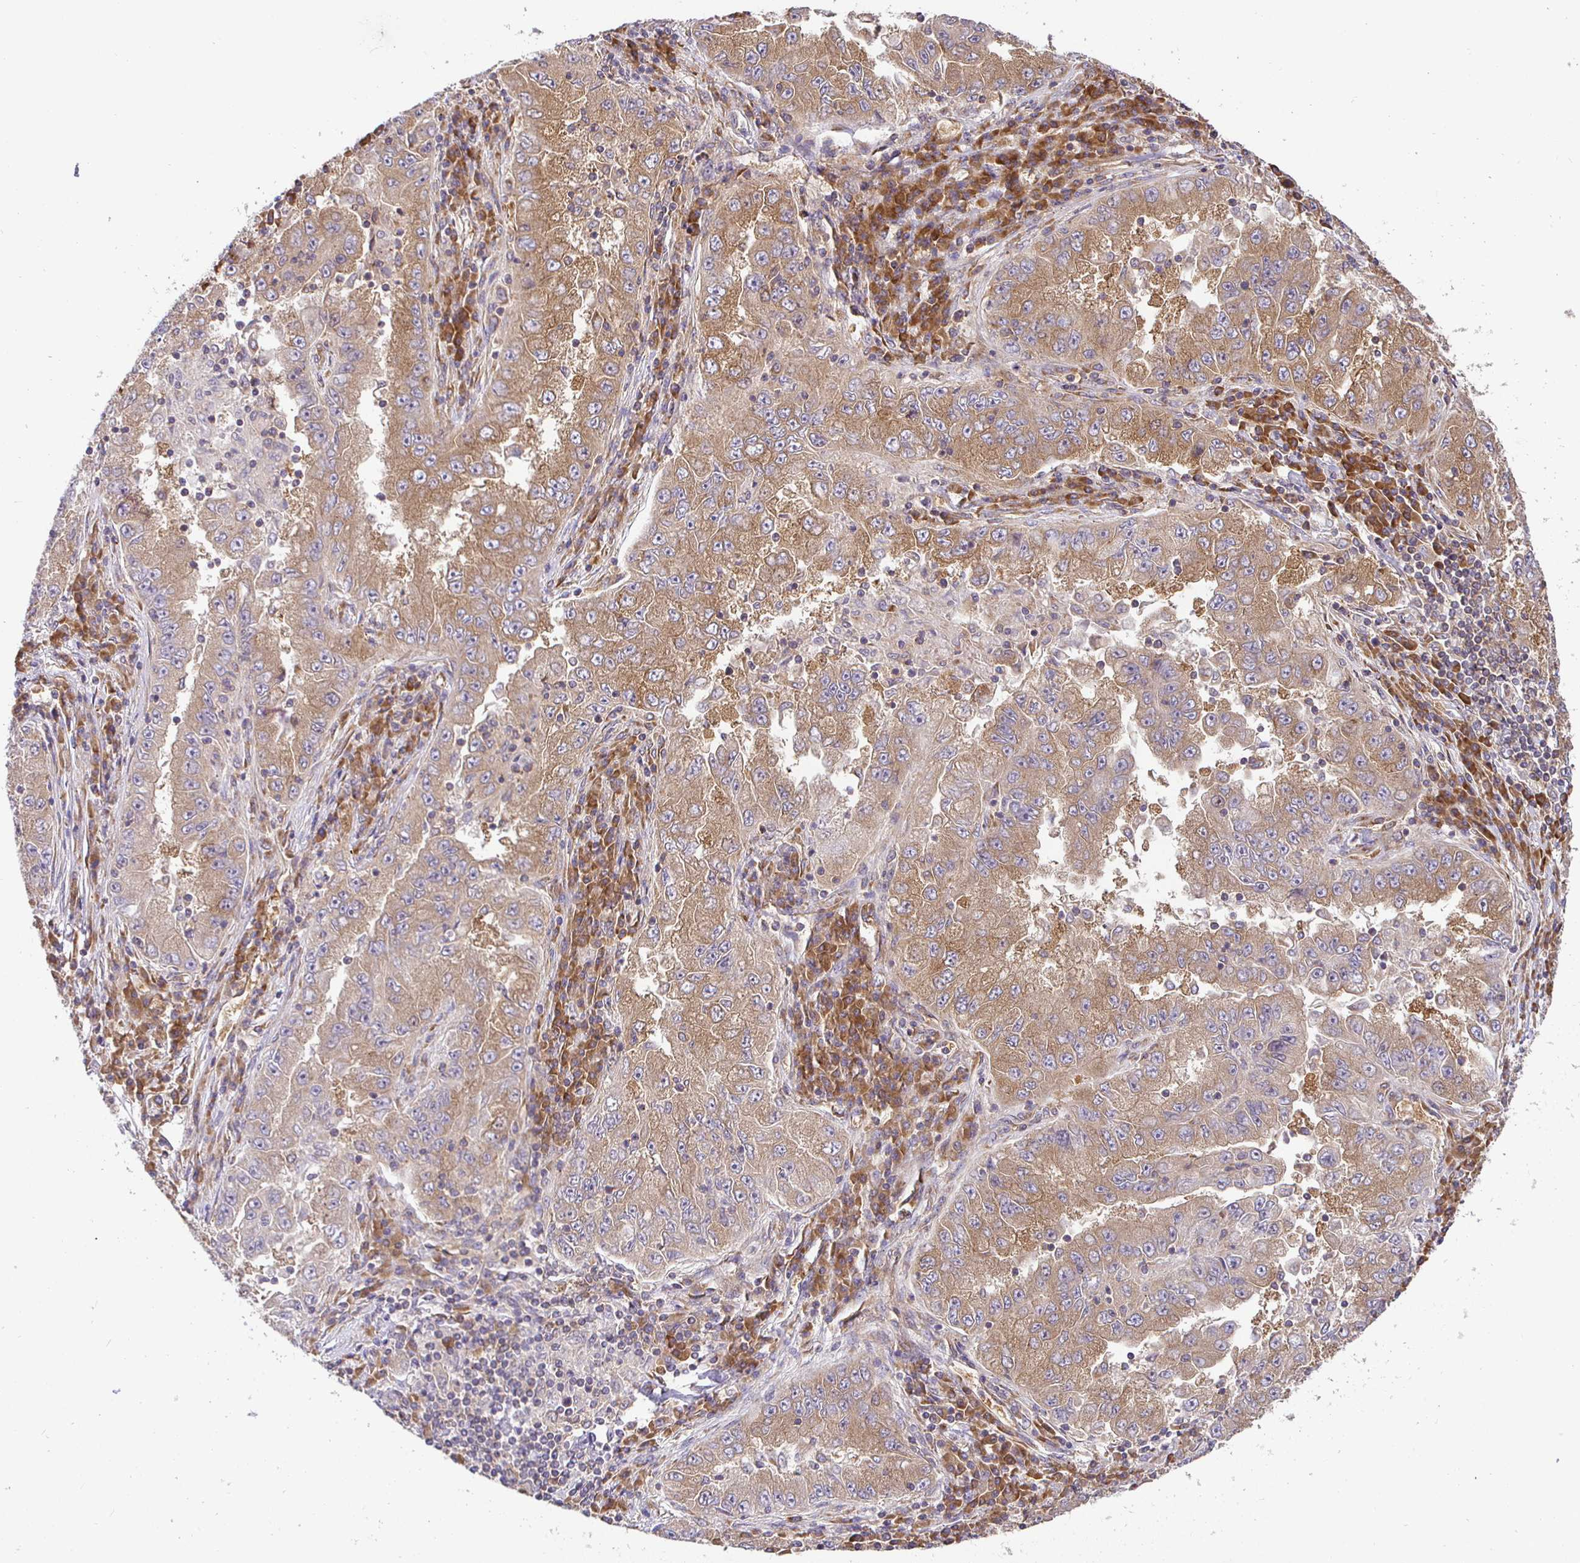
{"staining": {"intensity": "moderate", "quantity": ">75%", "location": "cytoplasmic/membranous"}, "tissue": "lung cancer", "cell_type": "Tumor cells", "image_type": "cancer", "snomed": [{"axis": "morphology", "description": "Adenocarcinoma, NOS"}, {"axis": "morphology", "description": "Adenocarcinoma primary or metastatic"}, {"axis": "topography", "description": "Lung"}], "caption": "Approximately >75% of tumor cells in human lung cancer reveal moderate cytoplasmic/membranous protein expression as visualized by brown immunohistochemical staining.", "gene": "IRAK1", "patient": {"sex": "male", "age": 74}}